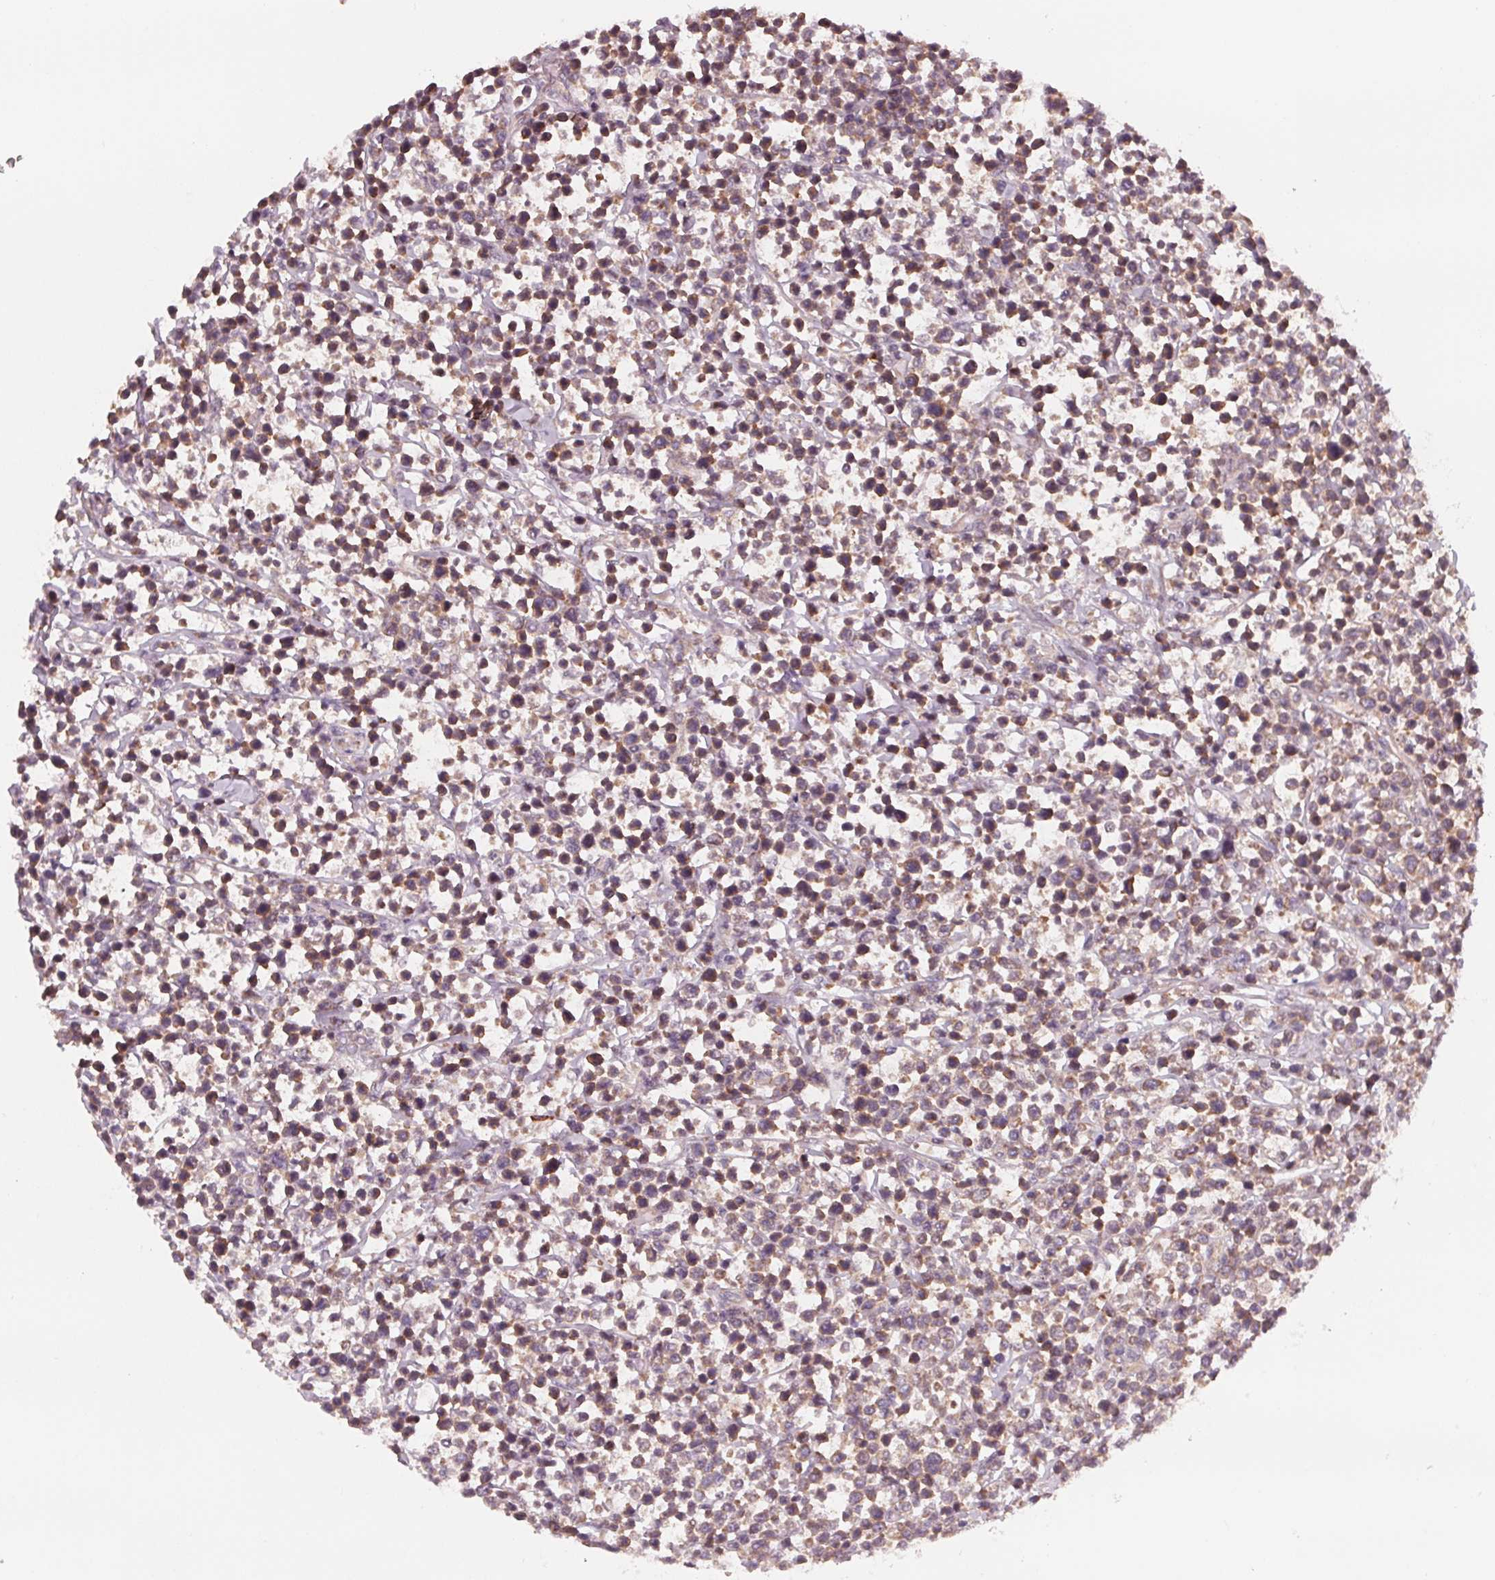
{"staining": {"intensity": "weak", "quantity": ">75%", "location": "cytoplasmic/membranous"}, "tissue": "lymphoma", "cell_type": "Tumor cells", "image_type": "cancer", "snomed": [{"axis": "morphology", "description": "Malignant lymphoma, non-Hodgkin's type, High grade"}, {"axis": "topography", "description": "Soft tissue"}], "caption": "Protein staining of lymphoma tissue reveals weak cytoplasmic/membranous expression in about >75% of tumor cells.", "gene": "GIGYF2", "patient": {"sex": "female", "age": 56}}